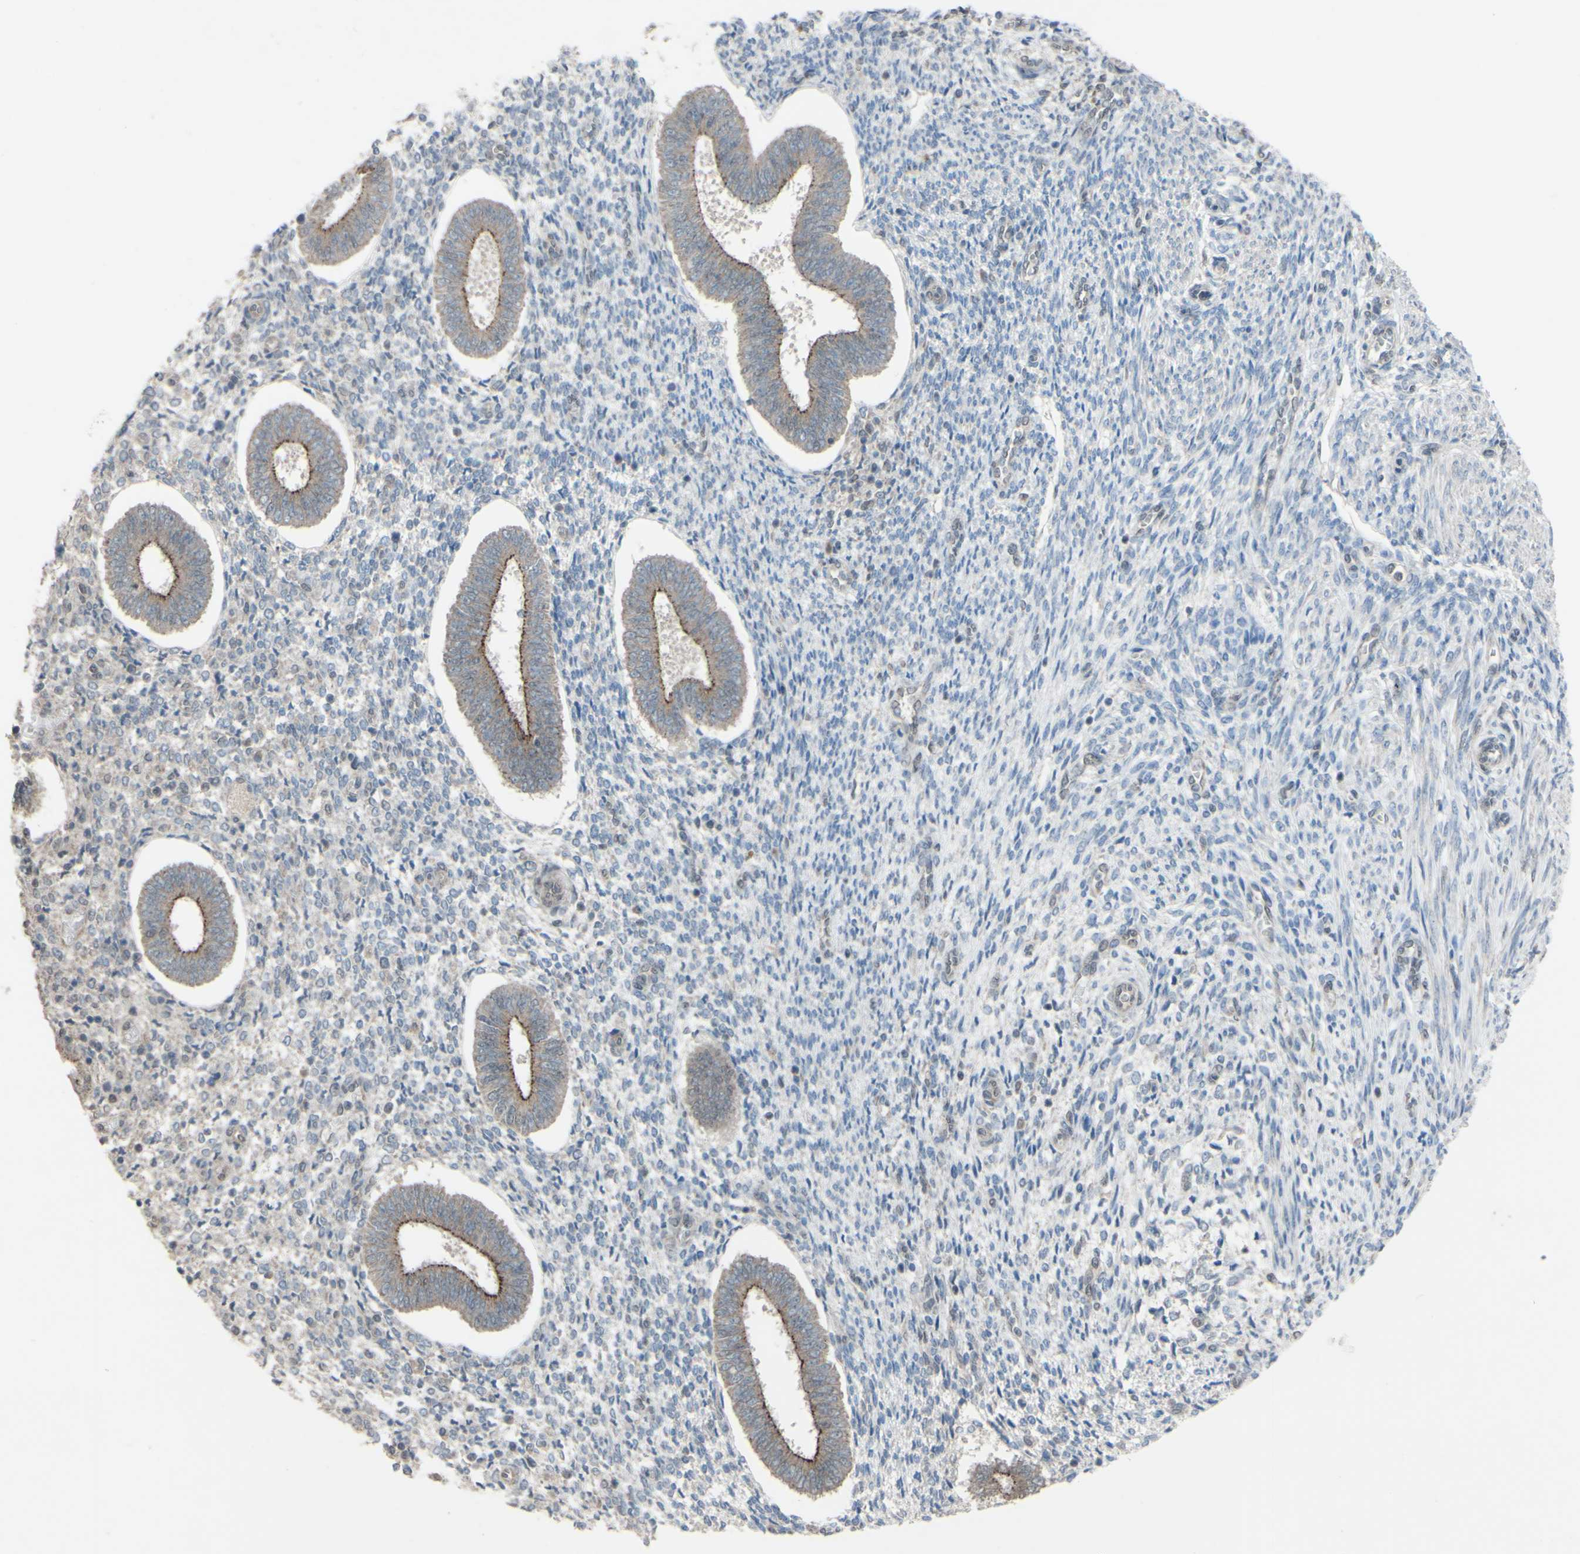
{"staining": {"intensity": "negative", "quantity": "none", "location": "none"}, "tissue": "endometrium", "cell_type": "Cells in endometrial stroma", "image_type": "normal", "snomed": [{"axis": "morphology", "description": "Normal tissue, NOS"}, {"axis": "topography", "description": "Endometrium"}], "caption": "This is an immunohistochemistry (IHC) micrograph of normal human endometrium. There is no positivity in cells in endometrial stroma.", "gene": "CDCP1", "patient": {"sex": "female", "age": 35}}